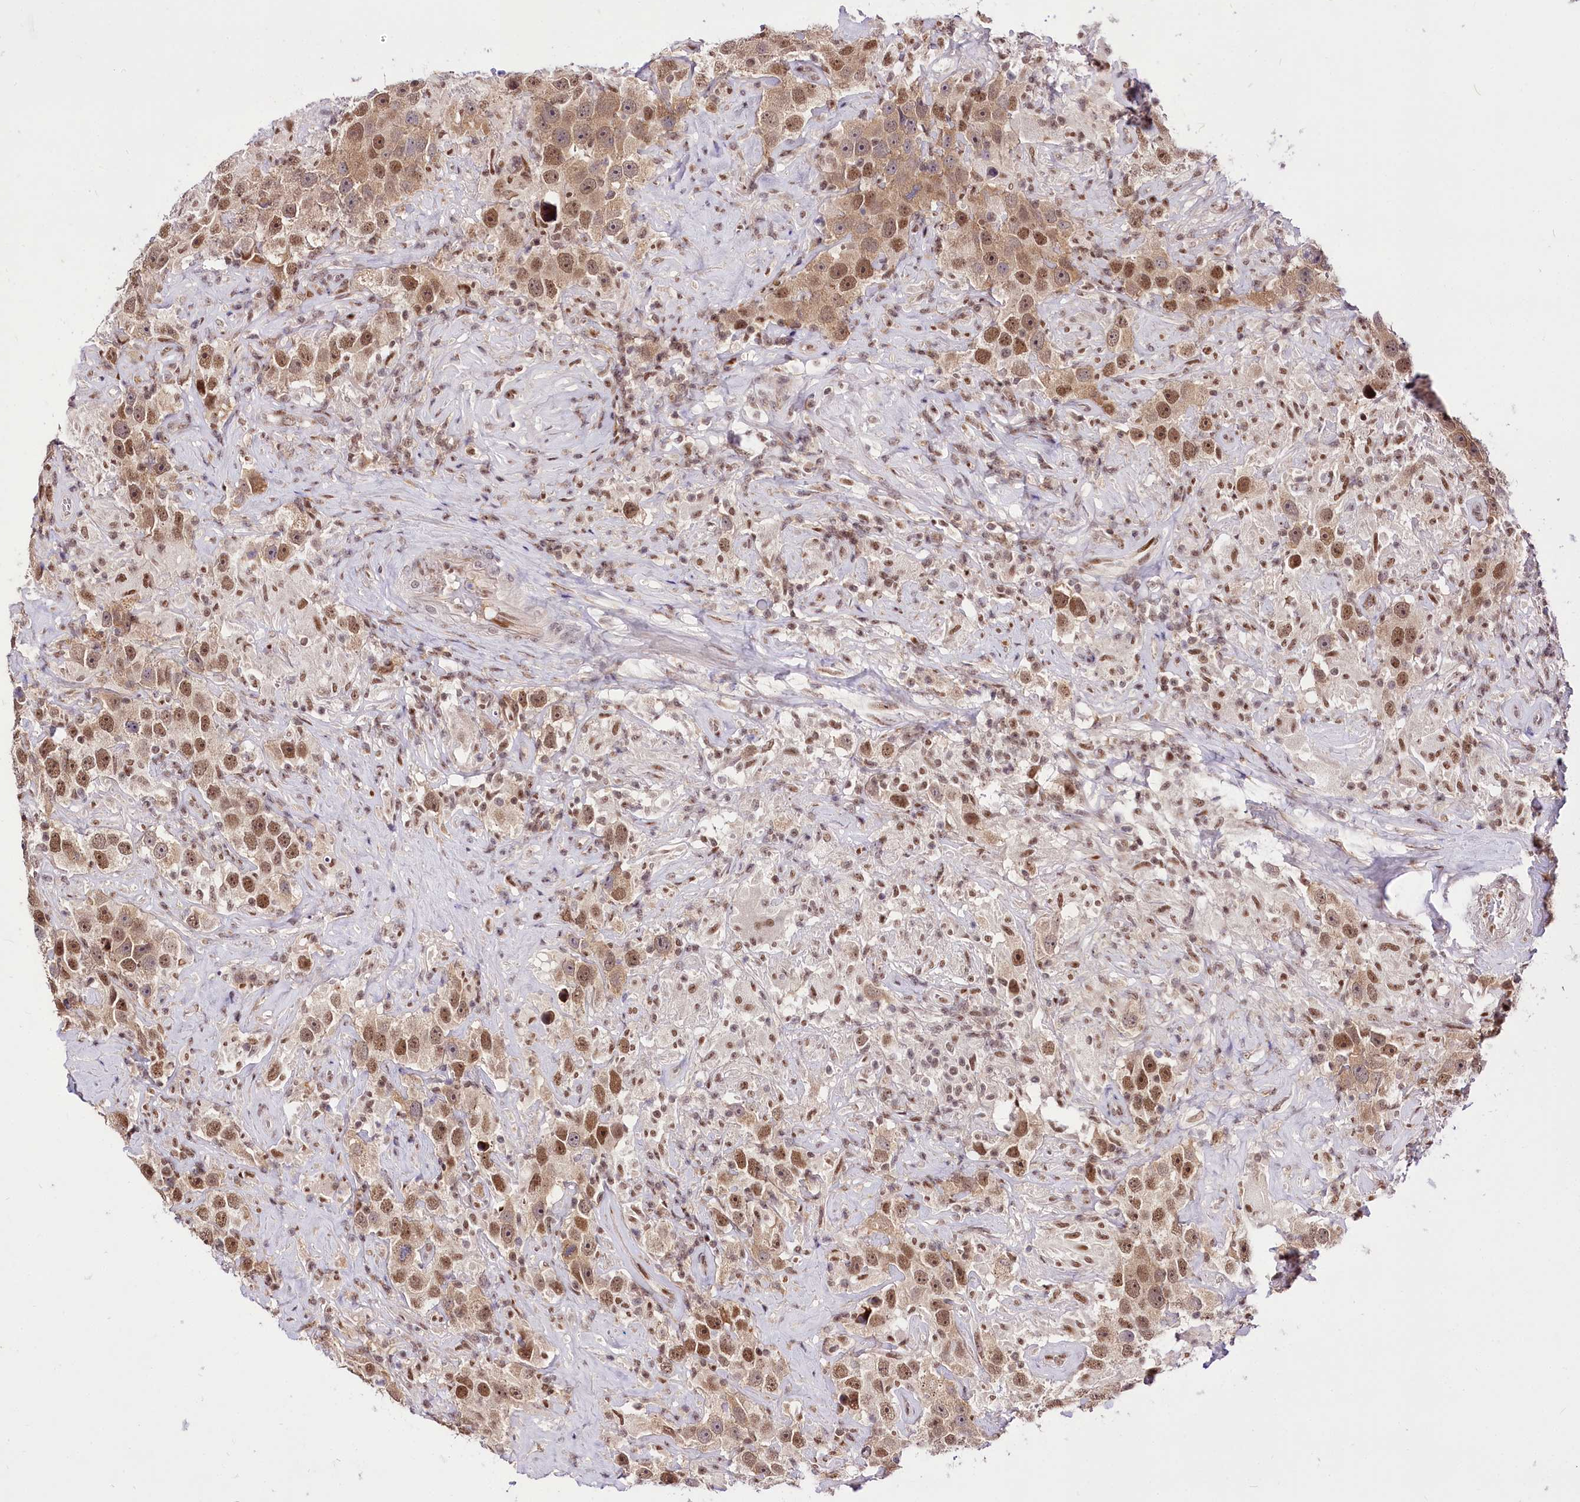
{"staining": {"intensity": "moderate", "quantity": ">75%", "location": "nuclear"}, "tissue": "testis cancer", "cell_type": "Tumor cells", "image_type": "cancer", "snomed": [{"axis": "morphology", "description": "Seminoma, NOS"}, {"axis": "topography", "description": "Testis"}], "caption": "Immunohistochemical staining of human seminoma (testis) shows medium levels of moderate nuclear expression in about >75% of tumor cells.", "gene": "POLA2", "patient": {"sex": "male", "age": 49}}